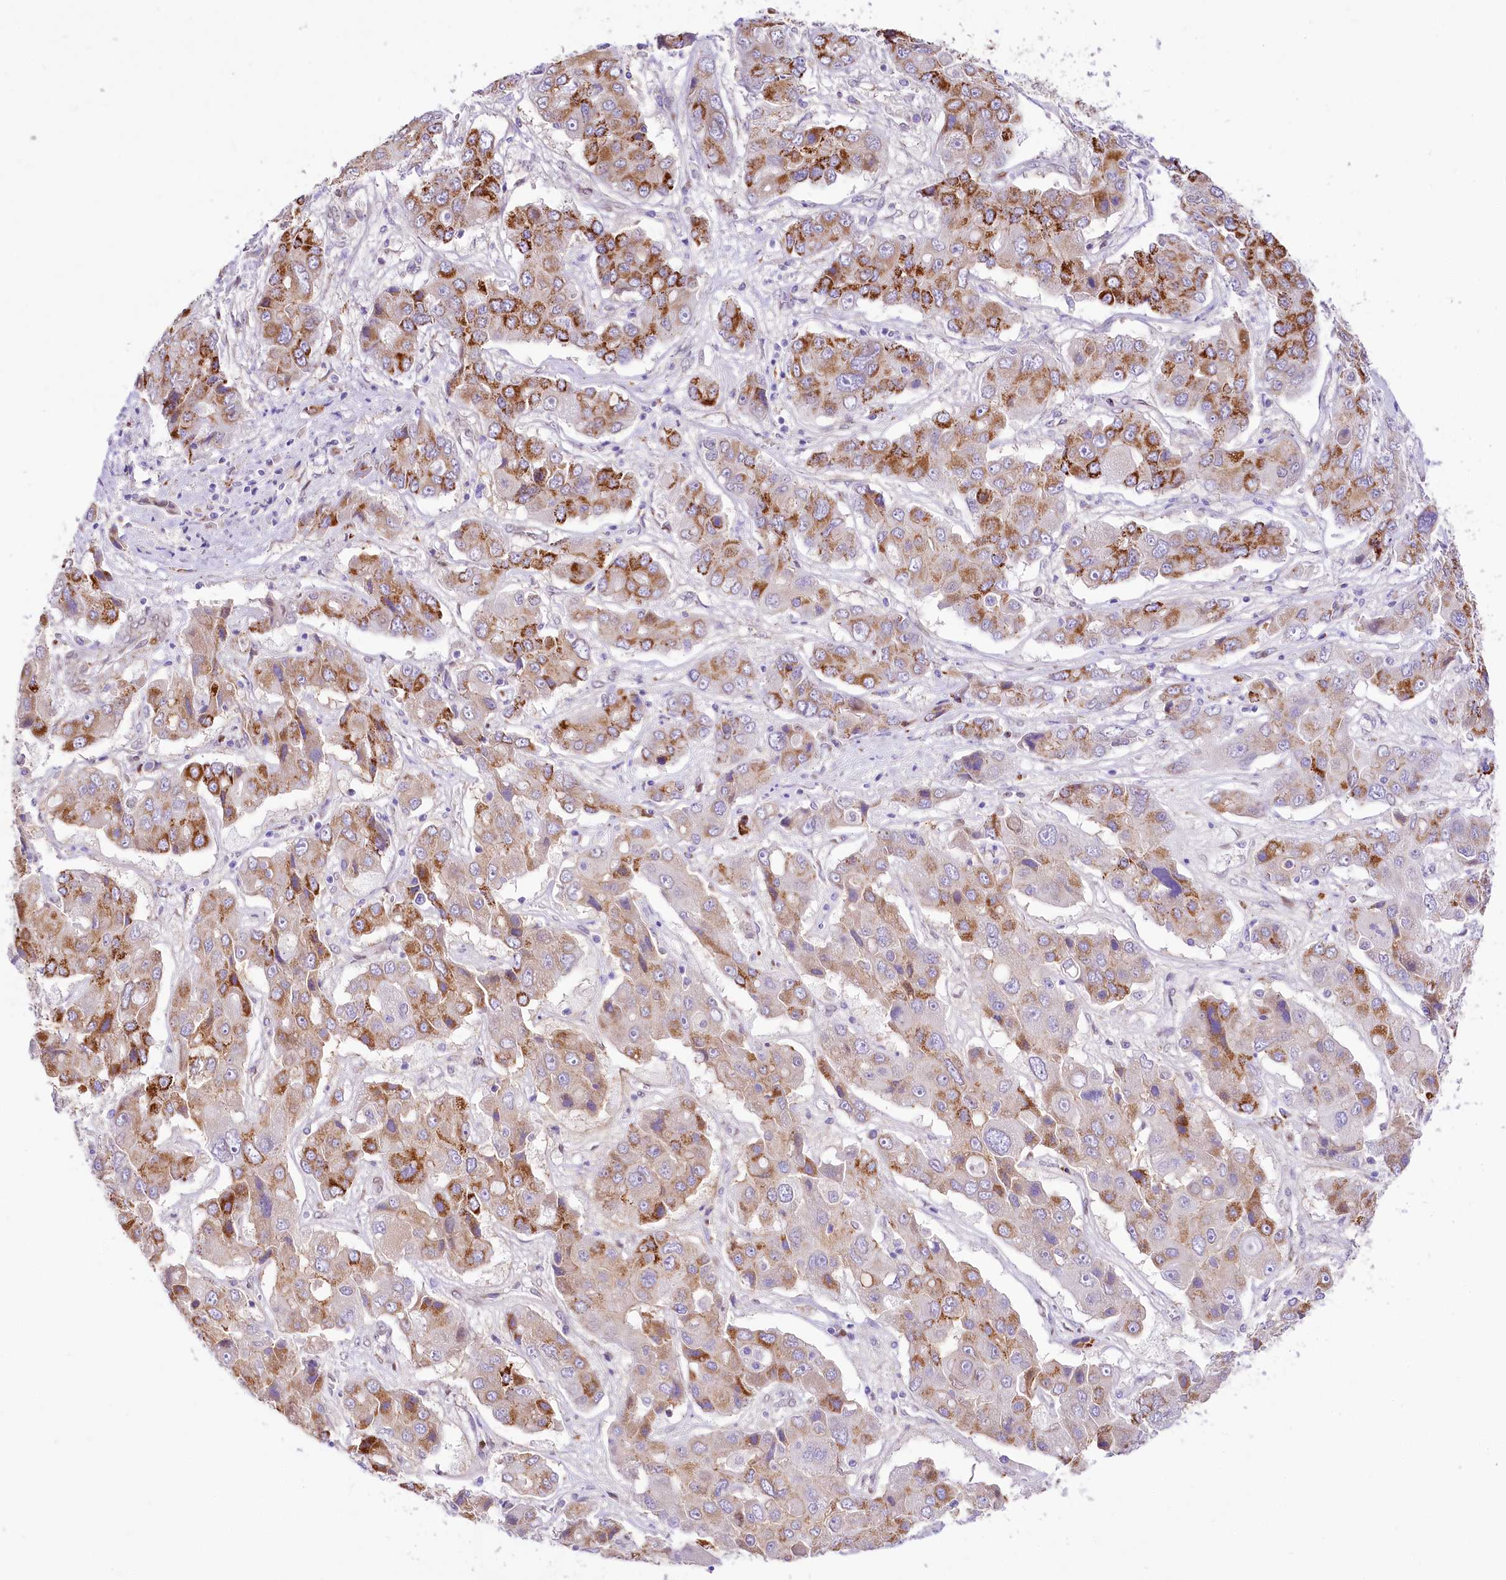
{"staining": {"intensity": "moderate", "quantity": "25%-75%", "location": "cytoplasmic/membranous"}, "tissue": "liver cancer", "cell_type": "Tumor cells", "image_type": "cancer", "snomed": [{"axis": "morphology", "description": "Cholangiocarcinoma"}, {"axis": "topography", "description": "Liver"}], "caption": "Cholangiocarcinoma (liver) tissue exhibits moderate cytoplasmic/membranous positivity in about 25%-75% of tumor cells The protein is shown in brown color, while the nuclei are stained blue.", "gene": "PPIP5K2", "patient": {"sex": "male", "age": 67}}